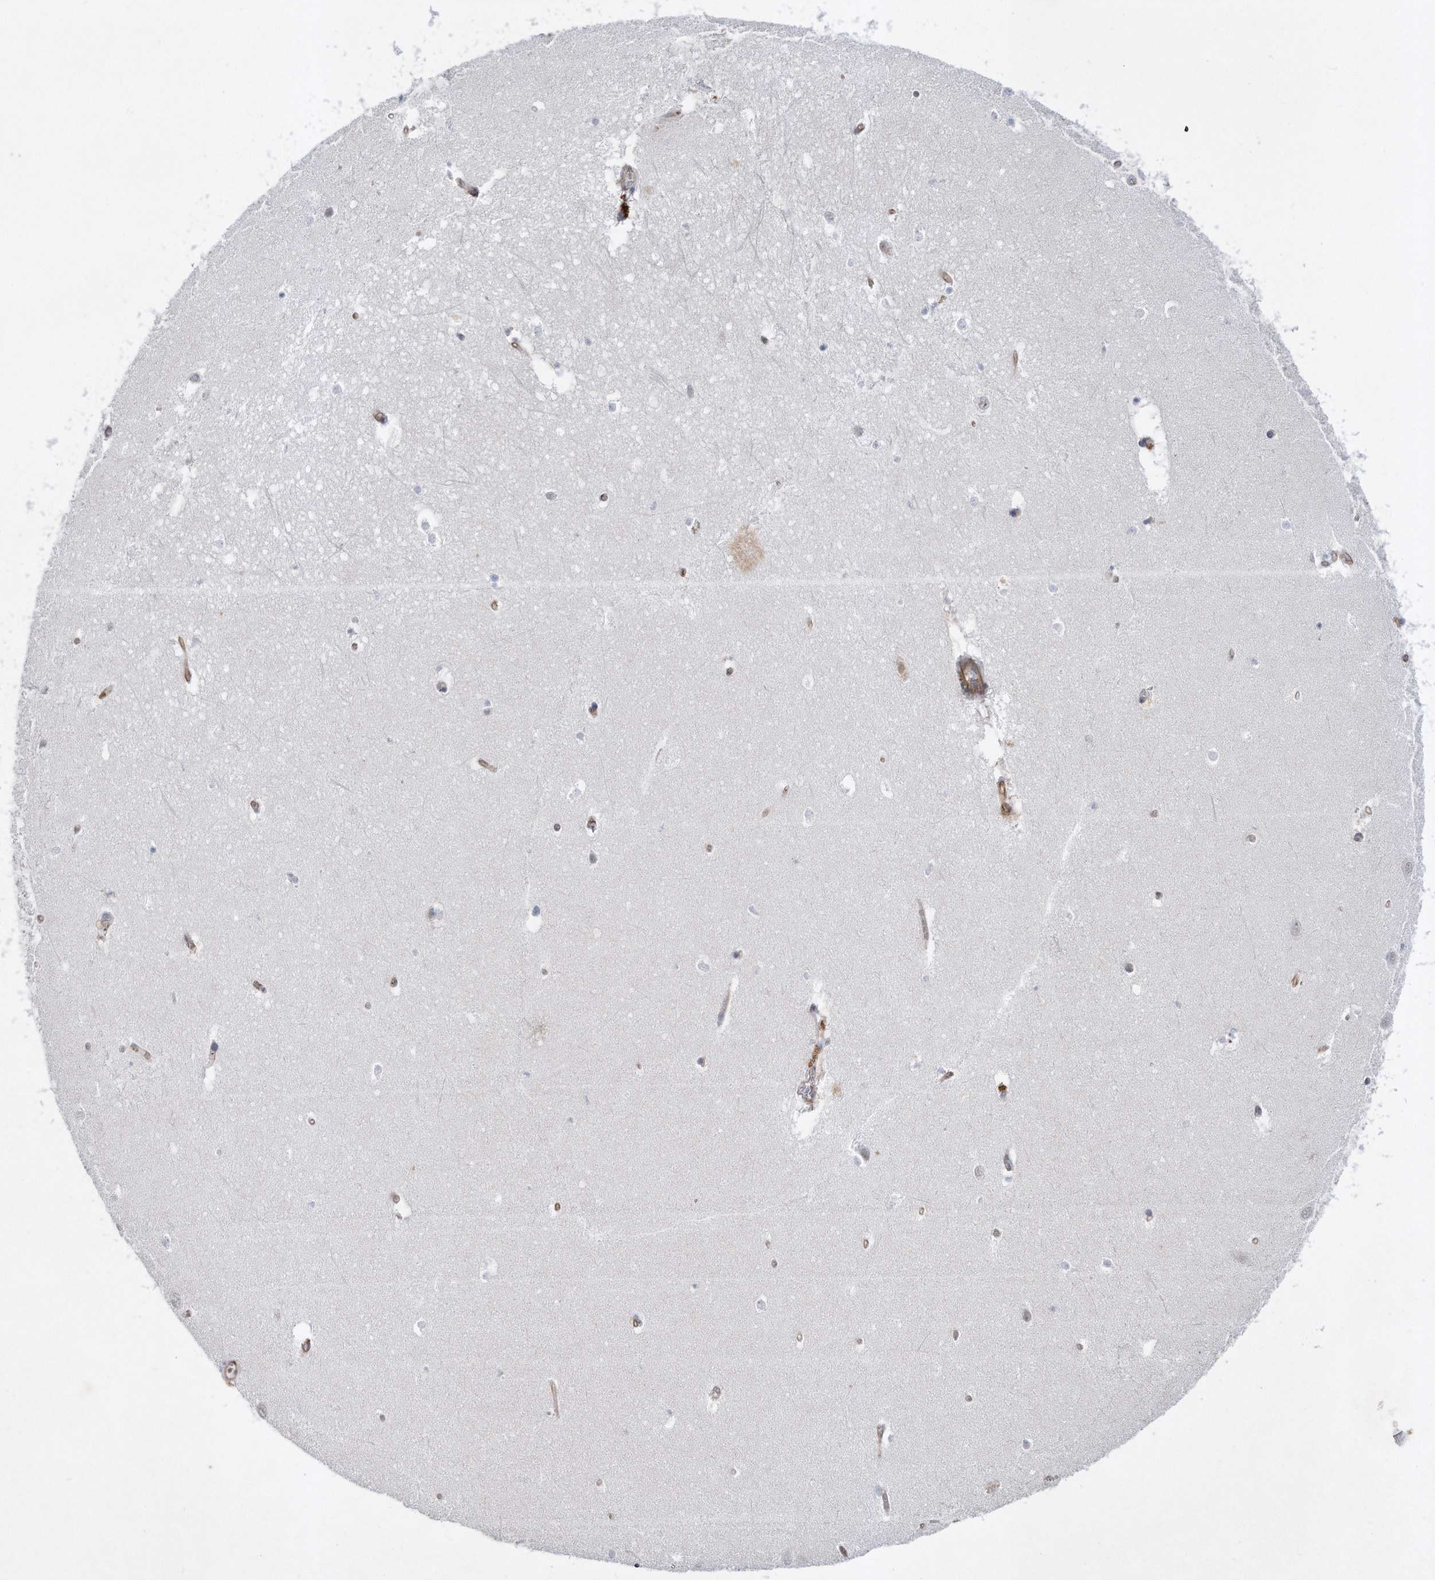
{"staining": {"intensity": "negative", "quantity": "none", "location": "none"}, "tissue": "hippocampus", "cell_type": "Glial cells", "image_type": "normal", "snomed": [{"axis": "morphology", "description": "Normal tissue, NOS"}, {"axis": "topography", "description": "Hippocampus"}], "caption": "High power microscopy micrograph of an immunohistochemistry (IHC) histopathology image of normal hippocampus, revealing no significant positivity in glial cells. (DAB IHC visualized using brightfield microscopy, high magnification).", "gene": "TP53INP1", "patient": {"sex": "female", "age": 64}}